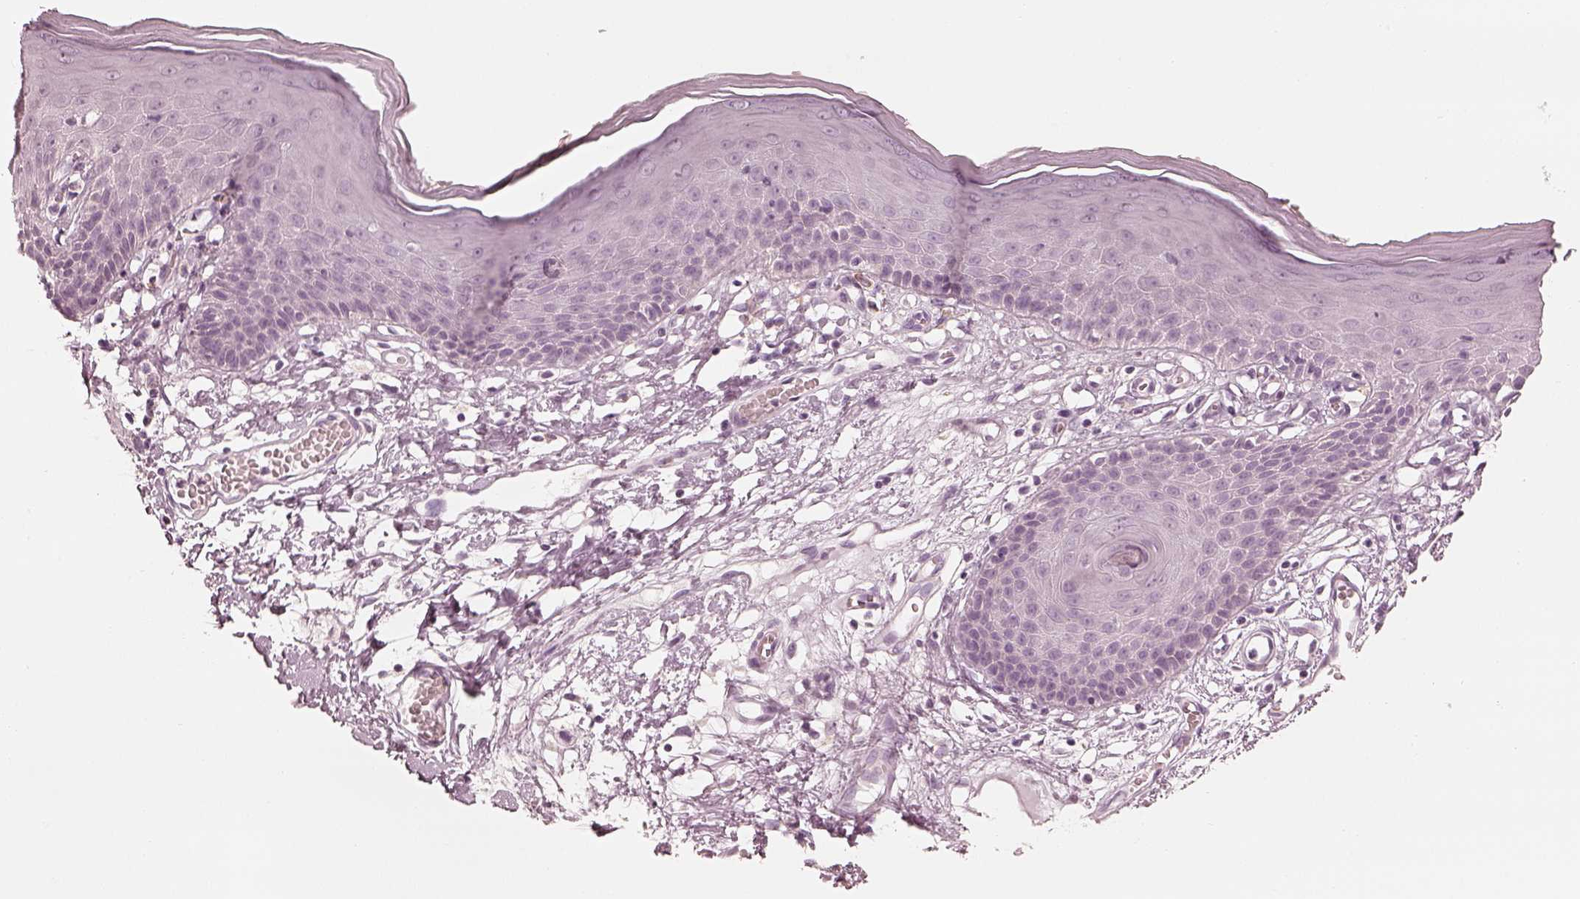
{"staining": {"intensity": "negative", "quantity": "none", "location": "none"}, "tissue": "skin", "cell_type": "Epidermal cells", "image_type": "normal", "snomed": [{"axis": "morphology", "description": "Normal tissue, NOS"}, {"axis": "topography", "description": "Vulva"}], "caption": "Immunohistochemistry photomicrograph of normal skin stained for a protein (brown), which shows no expression in epidermal cells. (DAB IHC, high magnification).", "gene": "CALR3", "patient": {"sex": "female", "age": 68}}